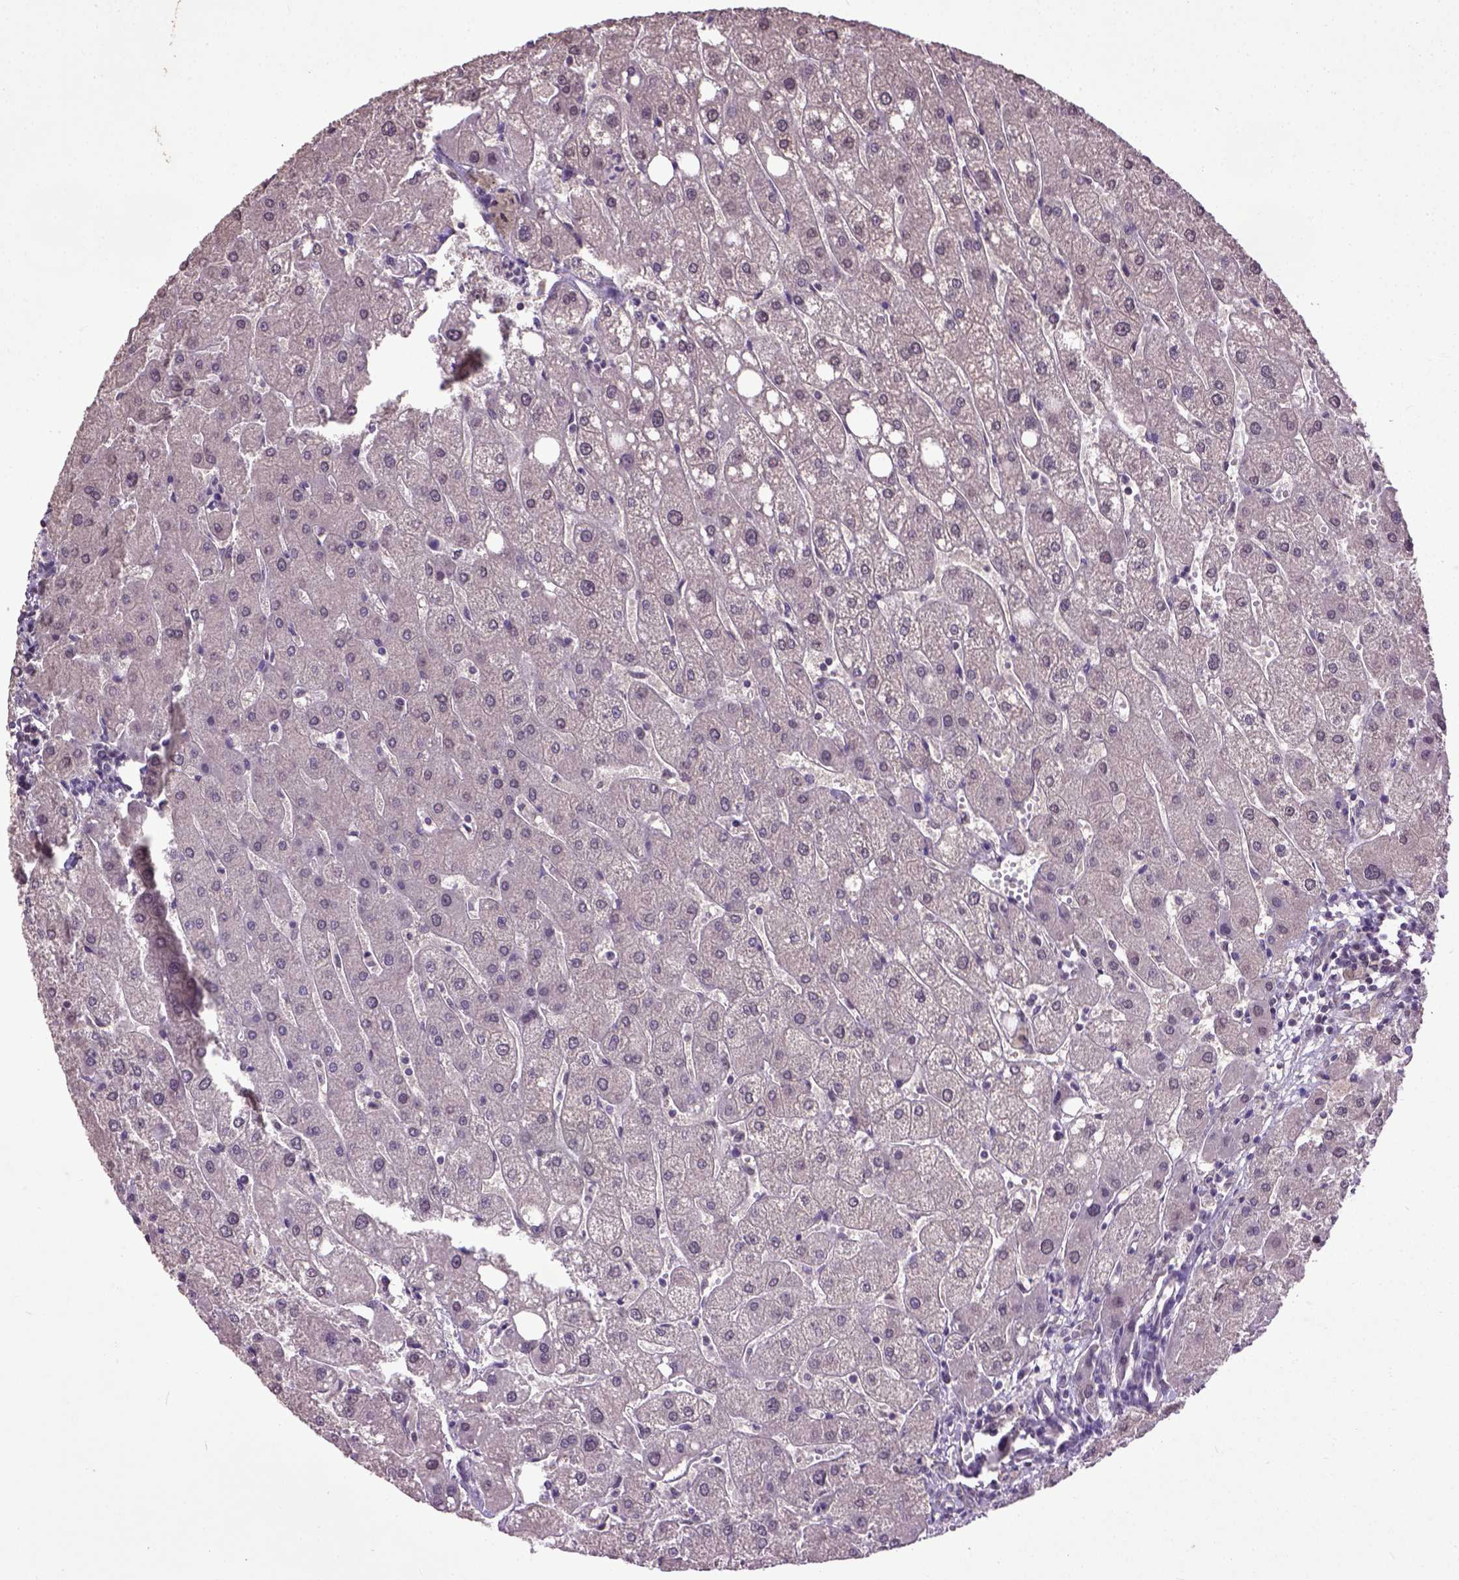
{"staining": {"intensity": "negative", "quantity": "none", "location": "none"}, "tissue": "liver", "cell_type": "Cholangiocytes", "image_type": "normal", "snomed": [{"axis": "morphology", "description": "Normal tissue, NOS"}, {"axis": "topography", "description": "Liver"}], "caption": "Benign liver was stained to show a protein in brown. There is no significant expression in cholangiocytes. The staining was performed using DAB (3,3'-diaminobenzidine) to visualize the protein expression in brown, while the nuclei were stained in blue with hematoxylin (Magnification: 20x).", "gene": "UBA3", "patient": {"sex": "male", "age": 67}}